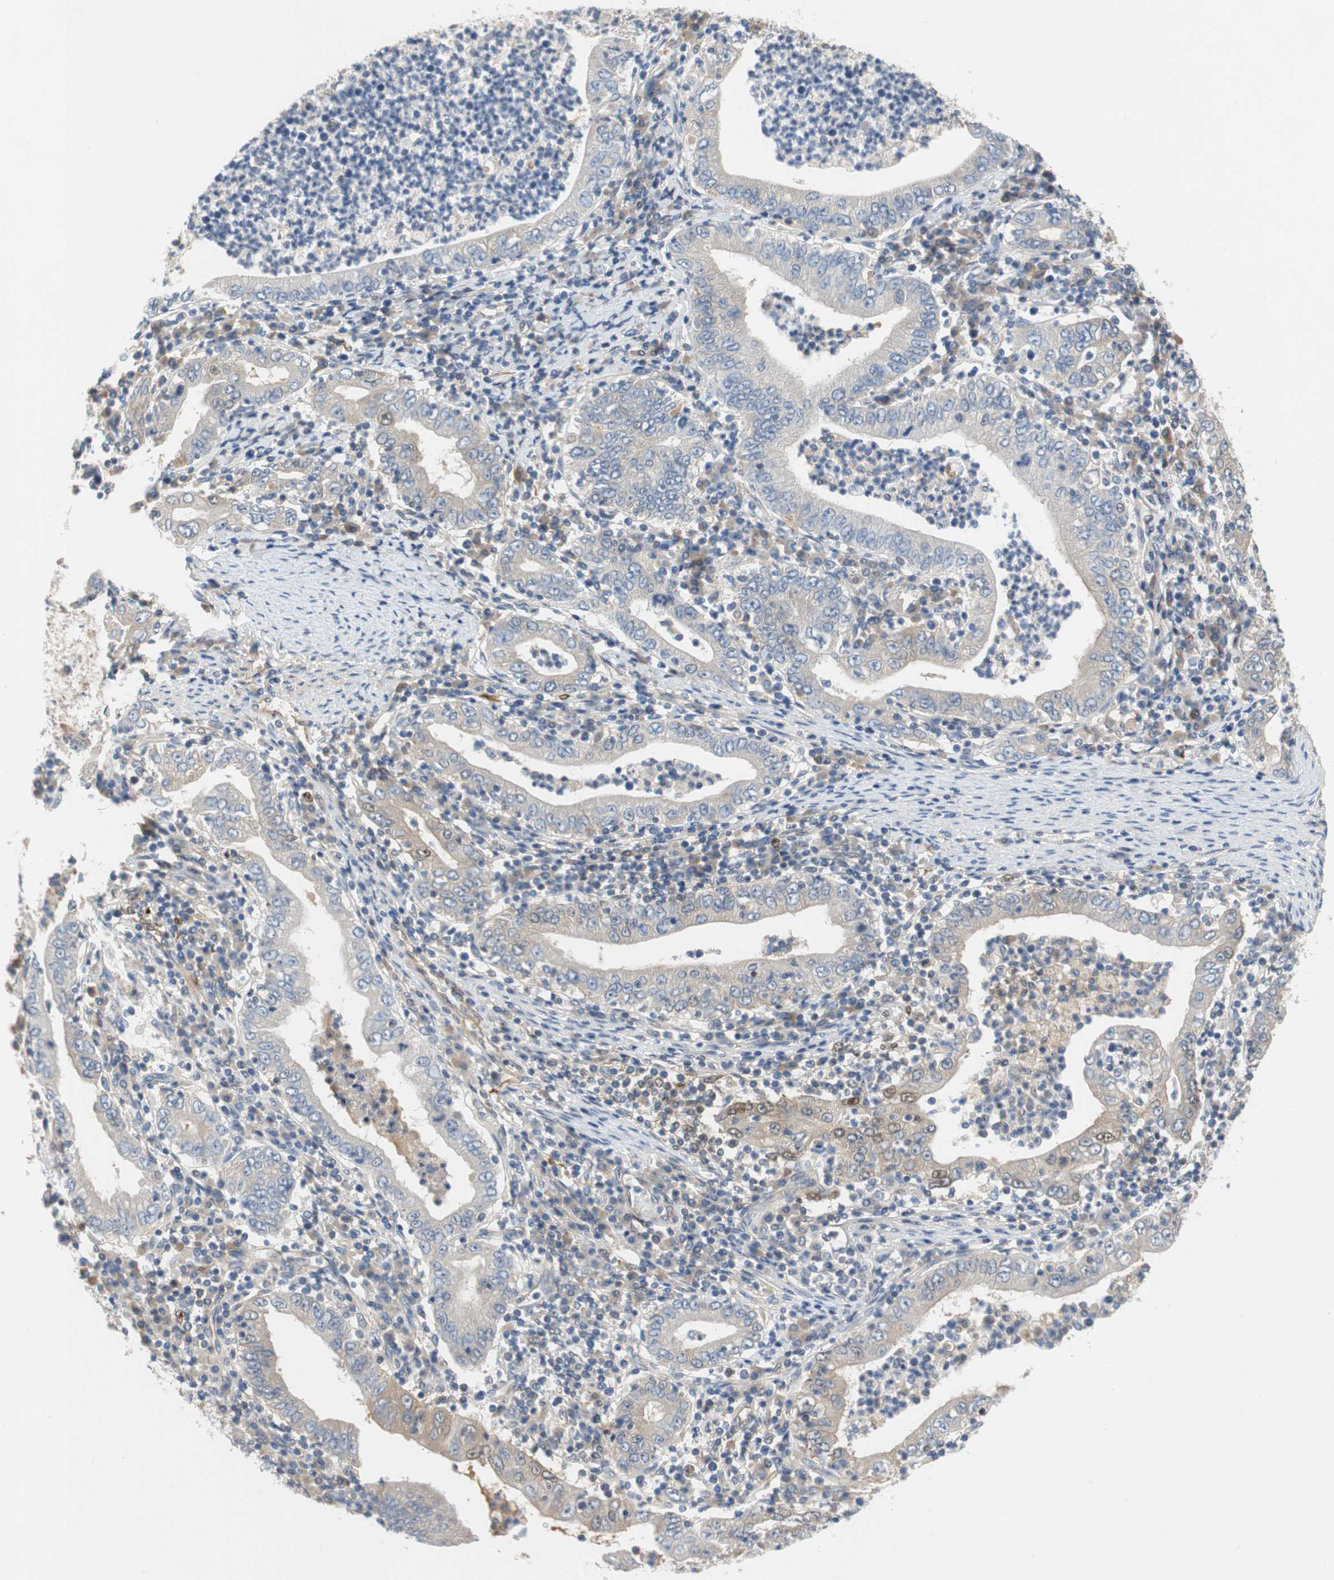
{"staining": {"intensity": "negative", "quantity": "none", "location": "none"}, "tissue": "stomach cancer", "cell_type": "Tumor cells", "image_type": "cancer", "snomed": [{"axis": "morphology", "description": "Normal tissue, NOS"}, {"axis": "morphology", "description": "Adenocarcinoma, NOS"}, {"axis": "topography", "description": "Esophagus"}, {"axis": "topography", "description": "Stomach, upper"}, {"axis": "topography", "description": "Peripheral nerve tissue"}], "caption": "The photomicrograph shows no significant positivity in tumor cells of stomach cancer. (DAB immunohistochemistry (IHC) with hematoxylin counter stain).", "gene": "RELB", "patient": {"sex": "male", "age": 62}}